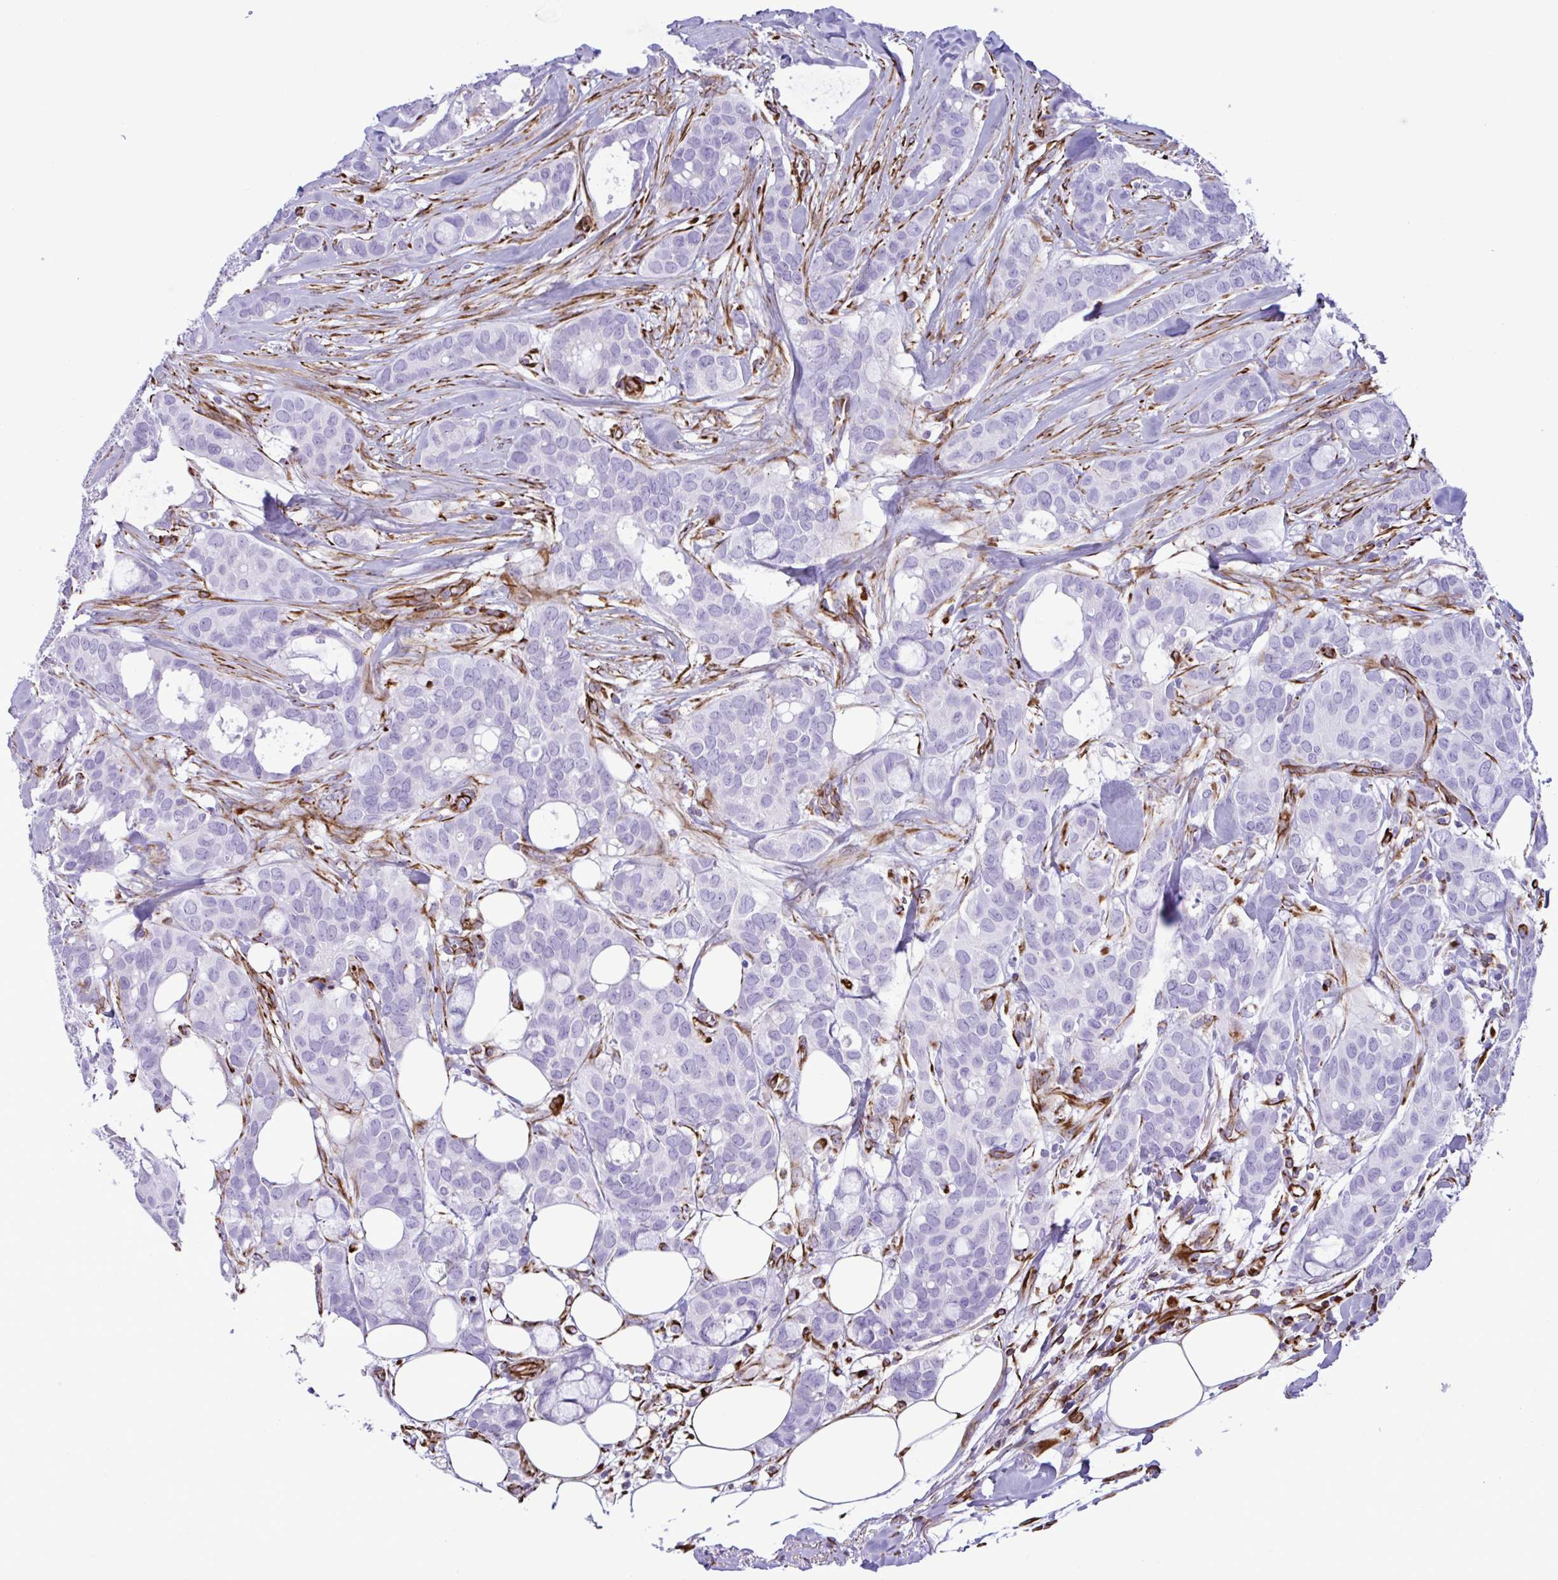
{"staining": {"intensity": "negative", "quantity": "none", "location": "none"}, "tissue": "breast cancer", "cell_type": "Tumor cells", "image_type": "cancer", "snomed": [{"axis": "morphology", "description": "Duct carcinoma"}, {"axis": "topography", "description": "Breast"}], "caption": "Immunohistochemistry histopathology image of human breast cancer stained for a protein (brown), which shows no positivity in tumor cells.", "gene": "SMAD5", "patient": {"sex": "female", "age": 84}}